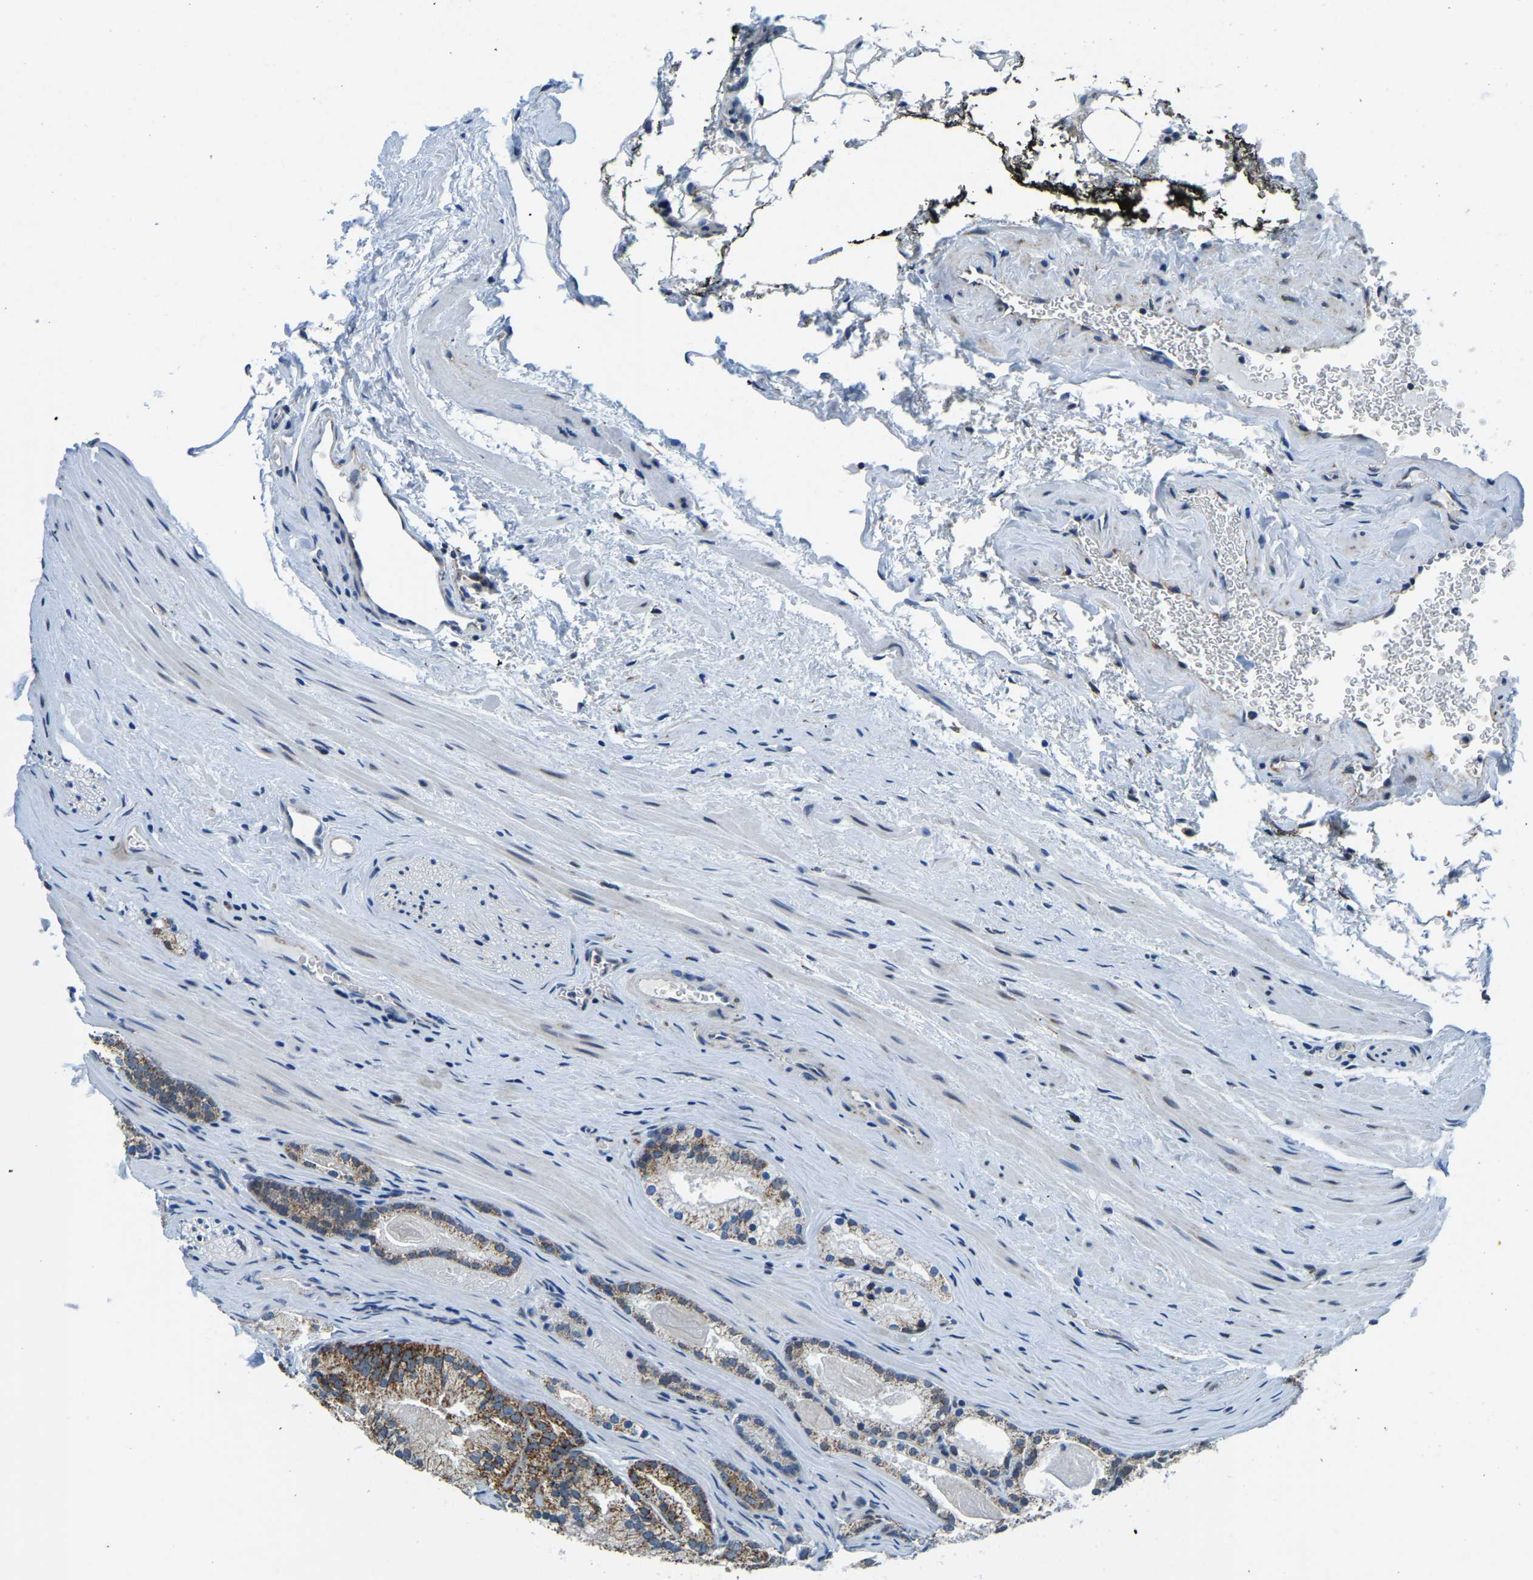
{"staining": {"intensity": "moderate", "quantity": ">75%", "location": "cytoplasmic/membranous"}, "tissue": "prostate cancer", "cell_type": "Tumor cells", "image_type": "cancer", "snomed": [{"axis": "morphology", "description": "Adenocarcinoma, Low grade"}, {"axis": "topography", "description": "Prostate"}], "caption": "IHC (DAB) staining of human prostate cancer exhibits moderate cytoplasmic/membranous protein expression in approximately >75% of tumor cells.", "gene": "BNIP3L", "patient": {"sex": "male", "age": 59}}